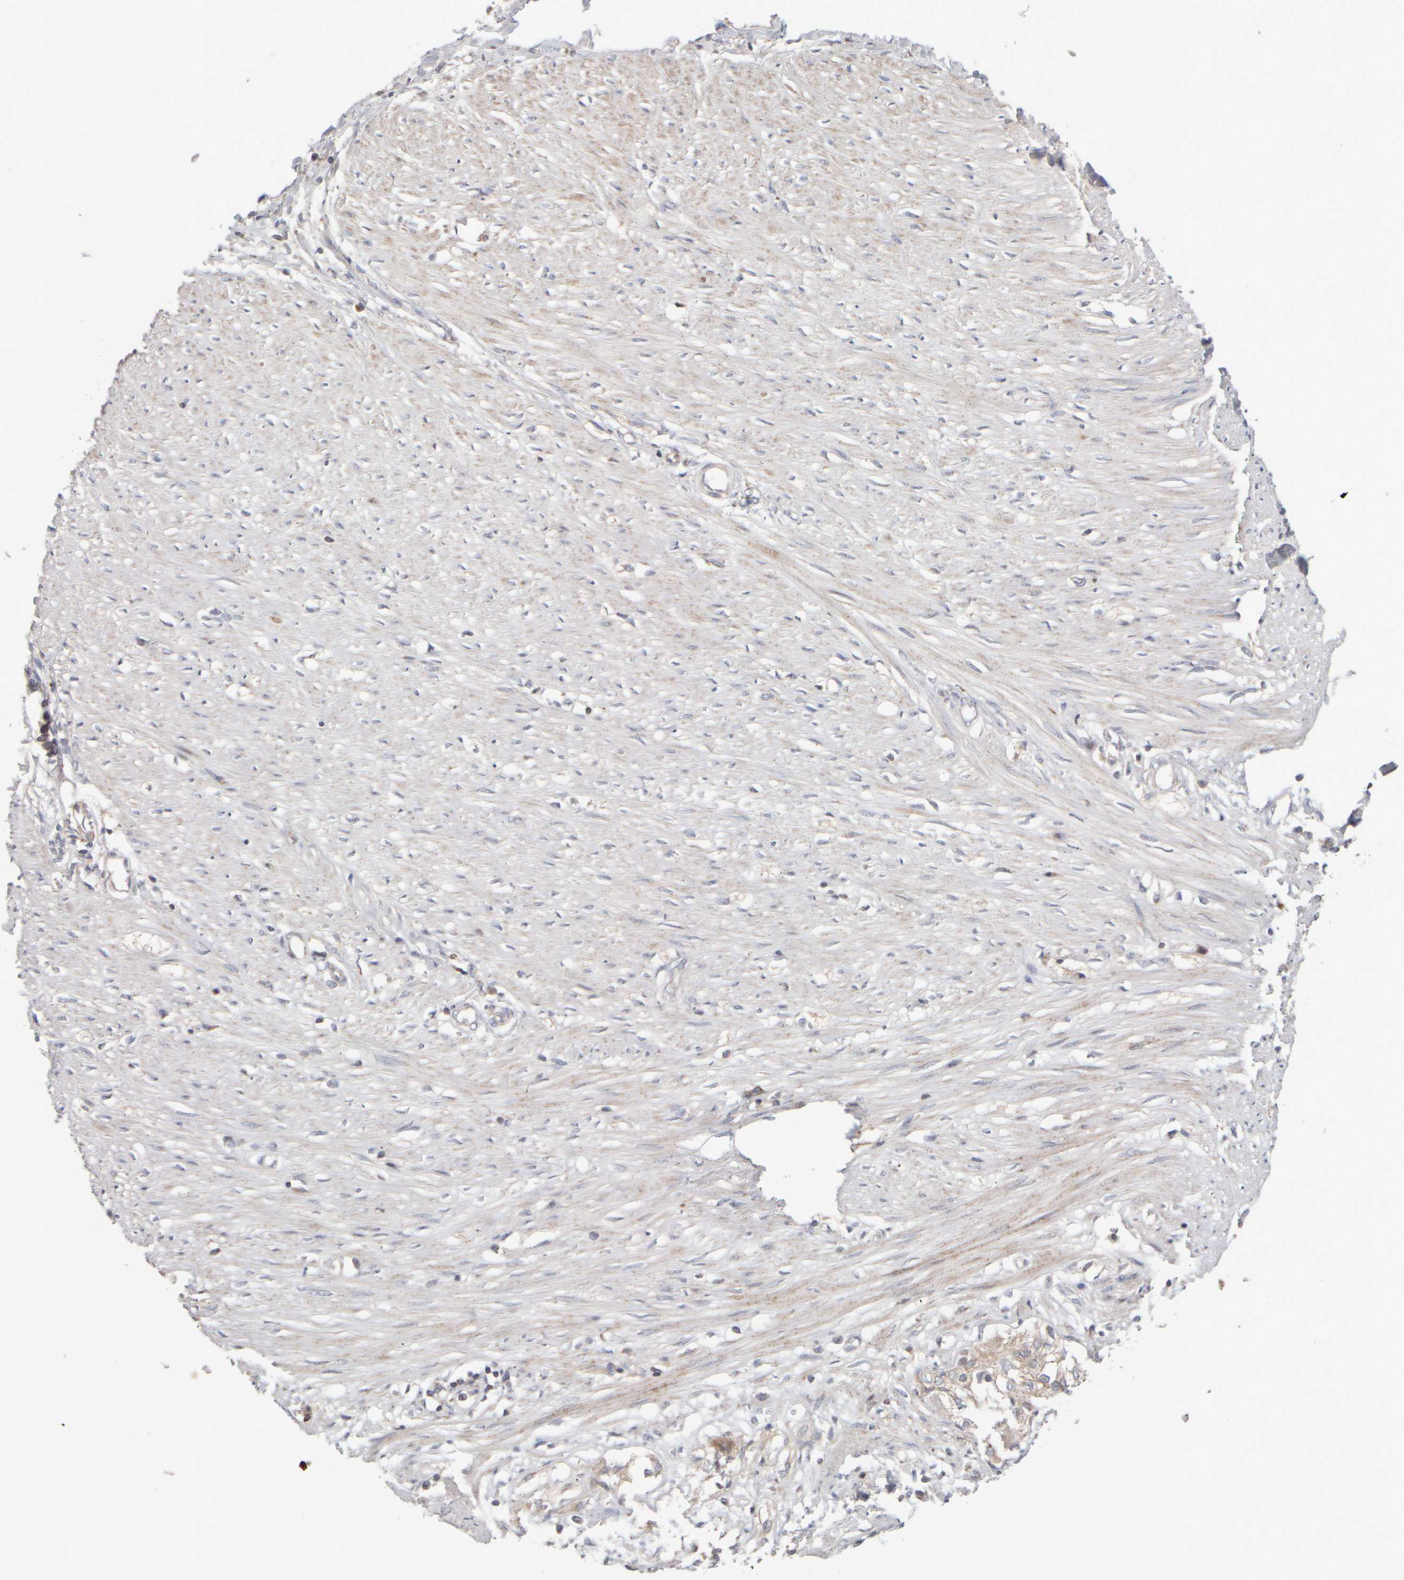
{"staining": {"intensity": "weak", "quantity": "25%-75%", "location": "cytoplasmic/membranous"}, "tissue": "adipose tissue", "cell_type": "Adipocytes", "image_type": "normal", "snomed": [{"axis": "morphology", "description": "Normal tissue, NOS"}, {"axis": "morphology", "description": "Adenocarcinoma, NOS"}, {"axis": "topography", "description": "Colon"}, {"axis": "topography", "description": "Peripheral nerve tissue"}], "caption": "Adipocytes demonstrate low levels of weak cytoplasmic/membranous expression in about 25%-75% of cells in benign human adipose tissue.", "gene": "CHADL", "patient": {"sex": "male", "age": 14}}